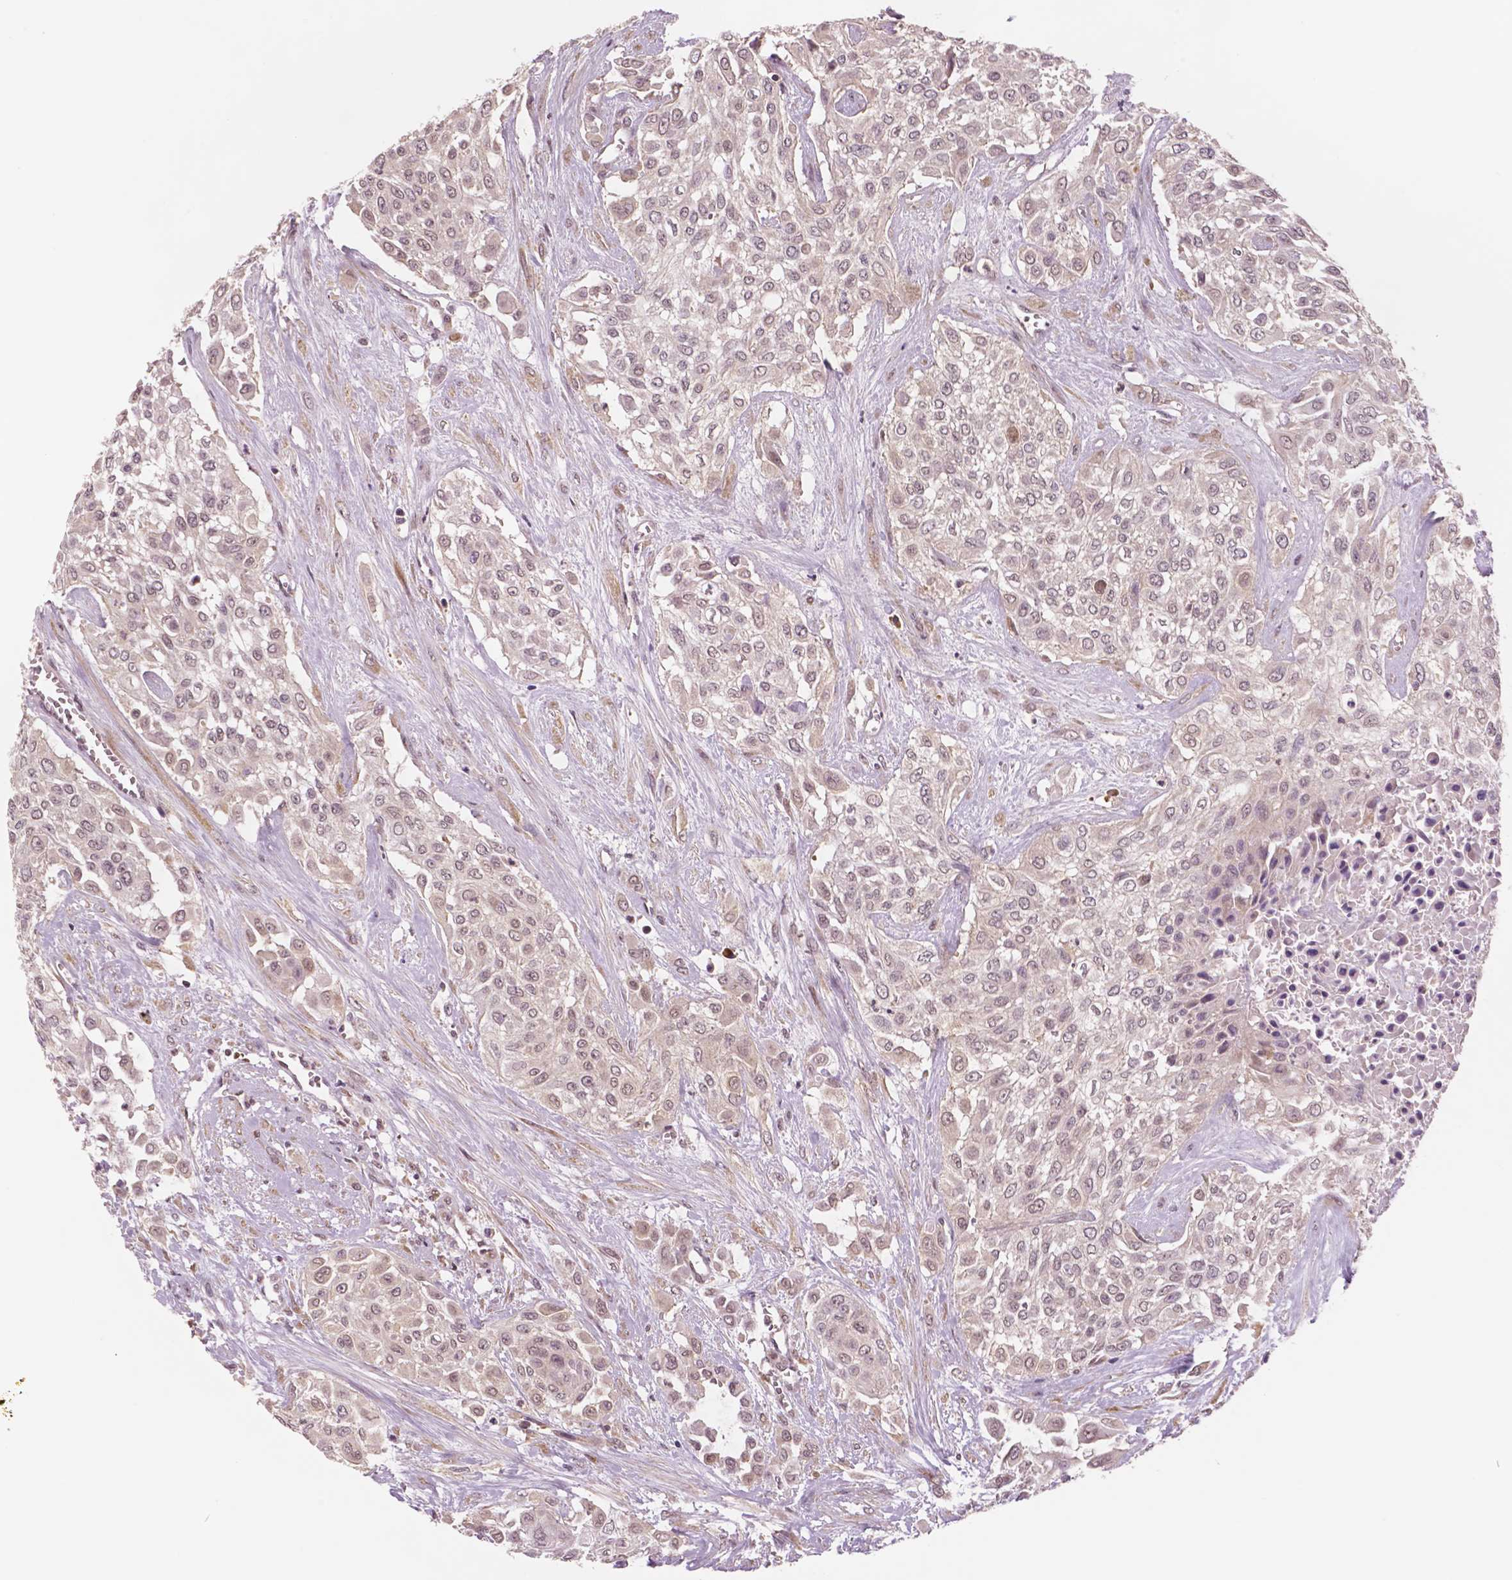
{"staining": {"intensity": "negative", "quantity": "none", "location": "none"}, "tissue": "urothelial cancer", "cell_type": "Tumor cells", "image_type": "cancer", "snomed": [{"axis": "morphology", "description": "Urothelial carcinoma, High grade"}, {"axis": "topography", "description": "Urinary bladder"}], "caption": "IHC image of neoplastic tissue: urothelial carcinoma (high-grade) stained with DAB (3,3'-diaminobenzidine) shows no significant protein expression in tumor cells. (Immunohistochemistry, brightfield microscopy, high magnification).", "gene": "STAT3", "patient": {"sex": "male", "age": 57}}